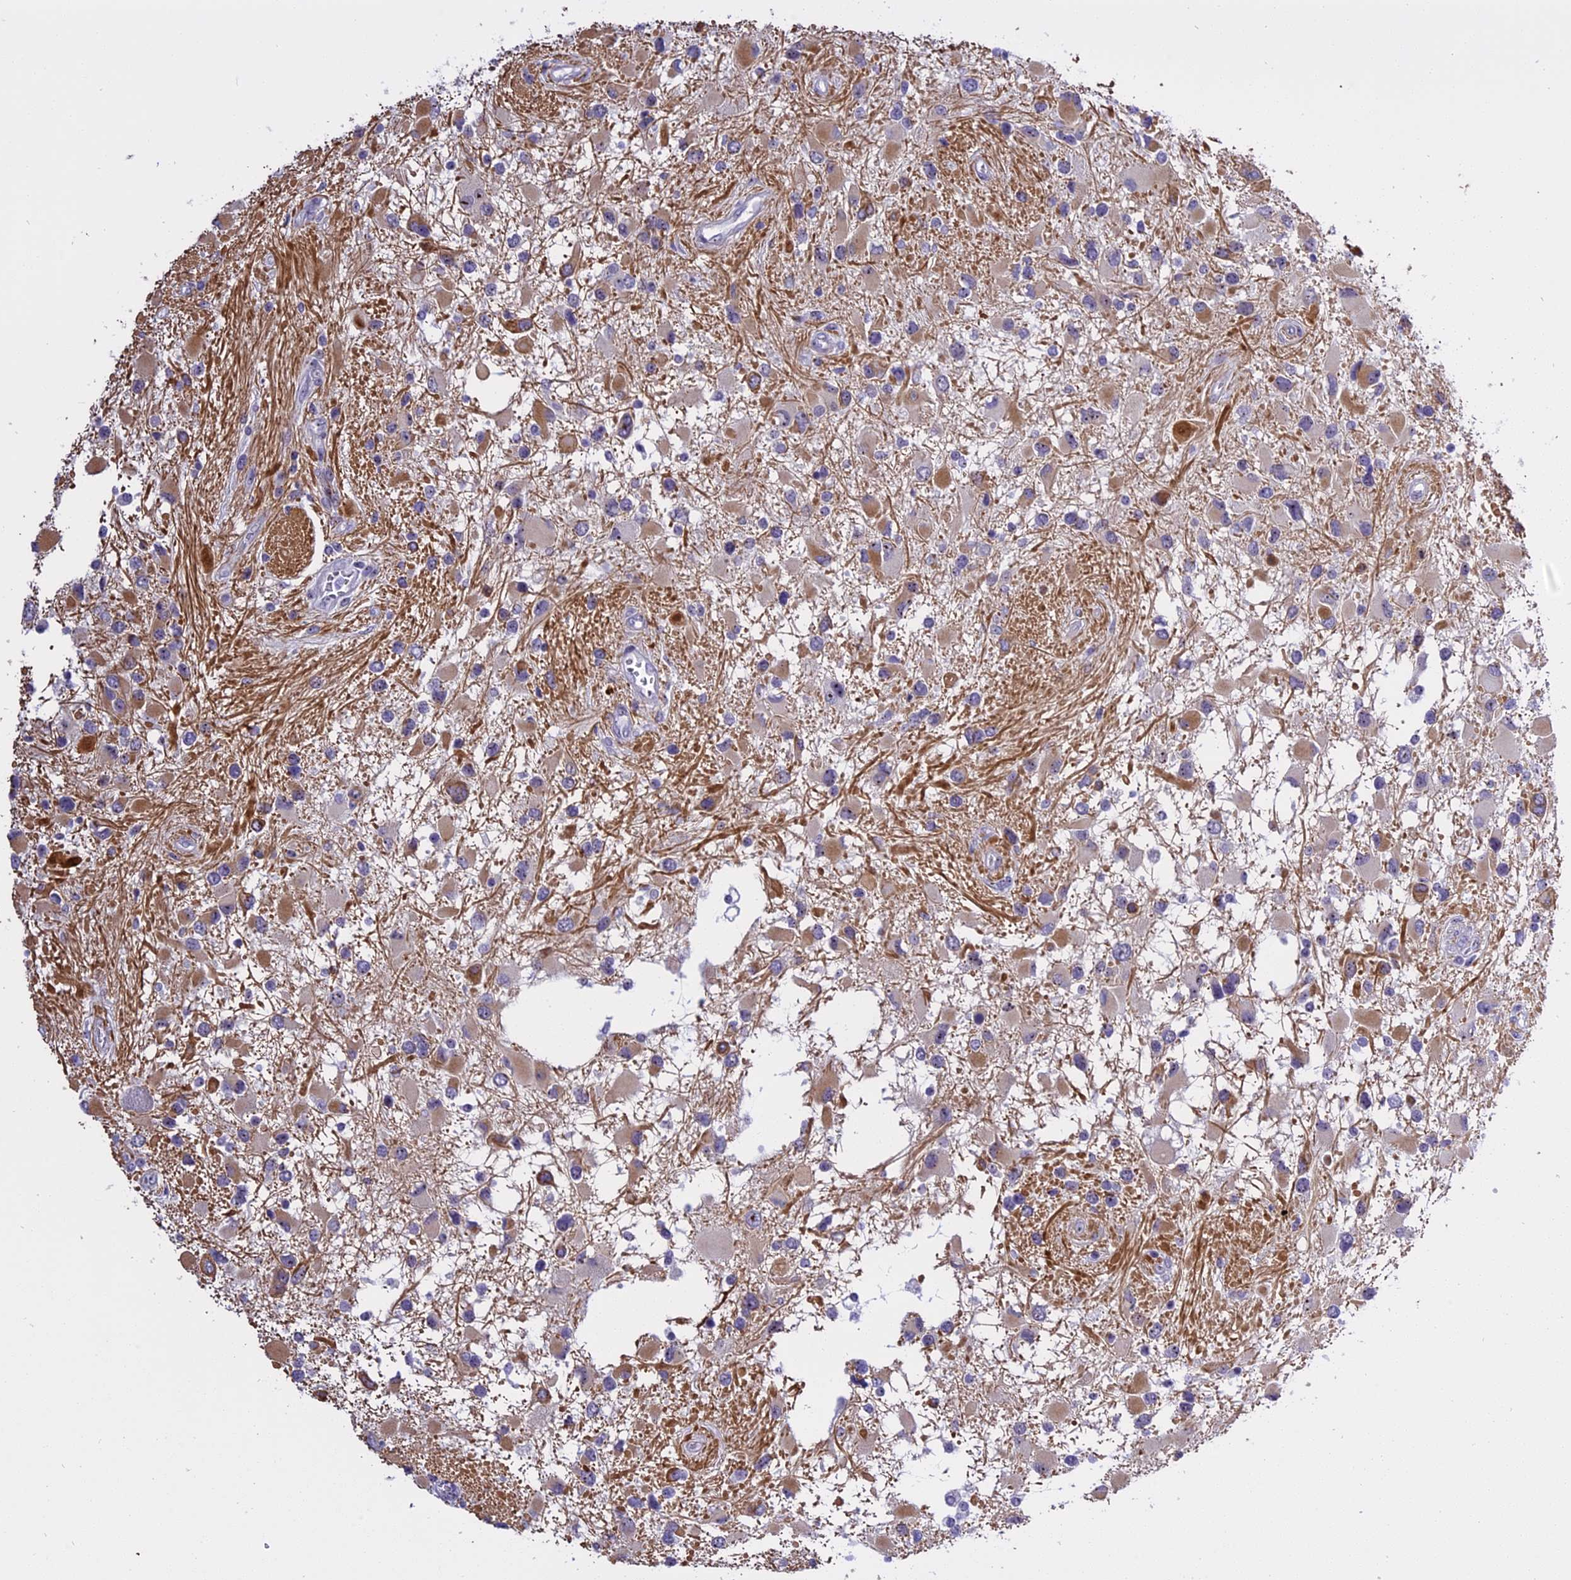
{"staining": {"intensity": "moderate", "quantity": "<25%", "location": "cytoplasmic/membranous"}, "tissue": "glioma", "cell_type": "Tumor cells", "image_type": "cancer", "snomed": [{"axis": "morphology", "description": "Glioma, malignant, High grade"}, {"axis": "topography", "description": "Brain"}], "caption": "Moderate cytoplasmic/membranous protein expression is appreciated in about <25% of tumor cells in glioma. The protein of interest is stained brown, and the nuclei are stained in blue (DAB IHC with brightfield microscopy, high magnification).", "gene": "TBL3", "patient": {"sex": "male", "age": 53}}